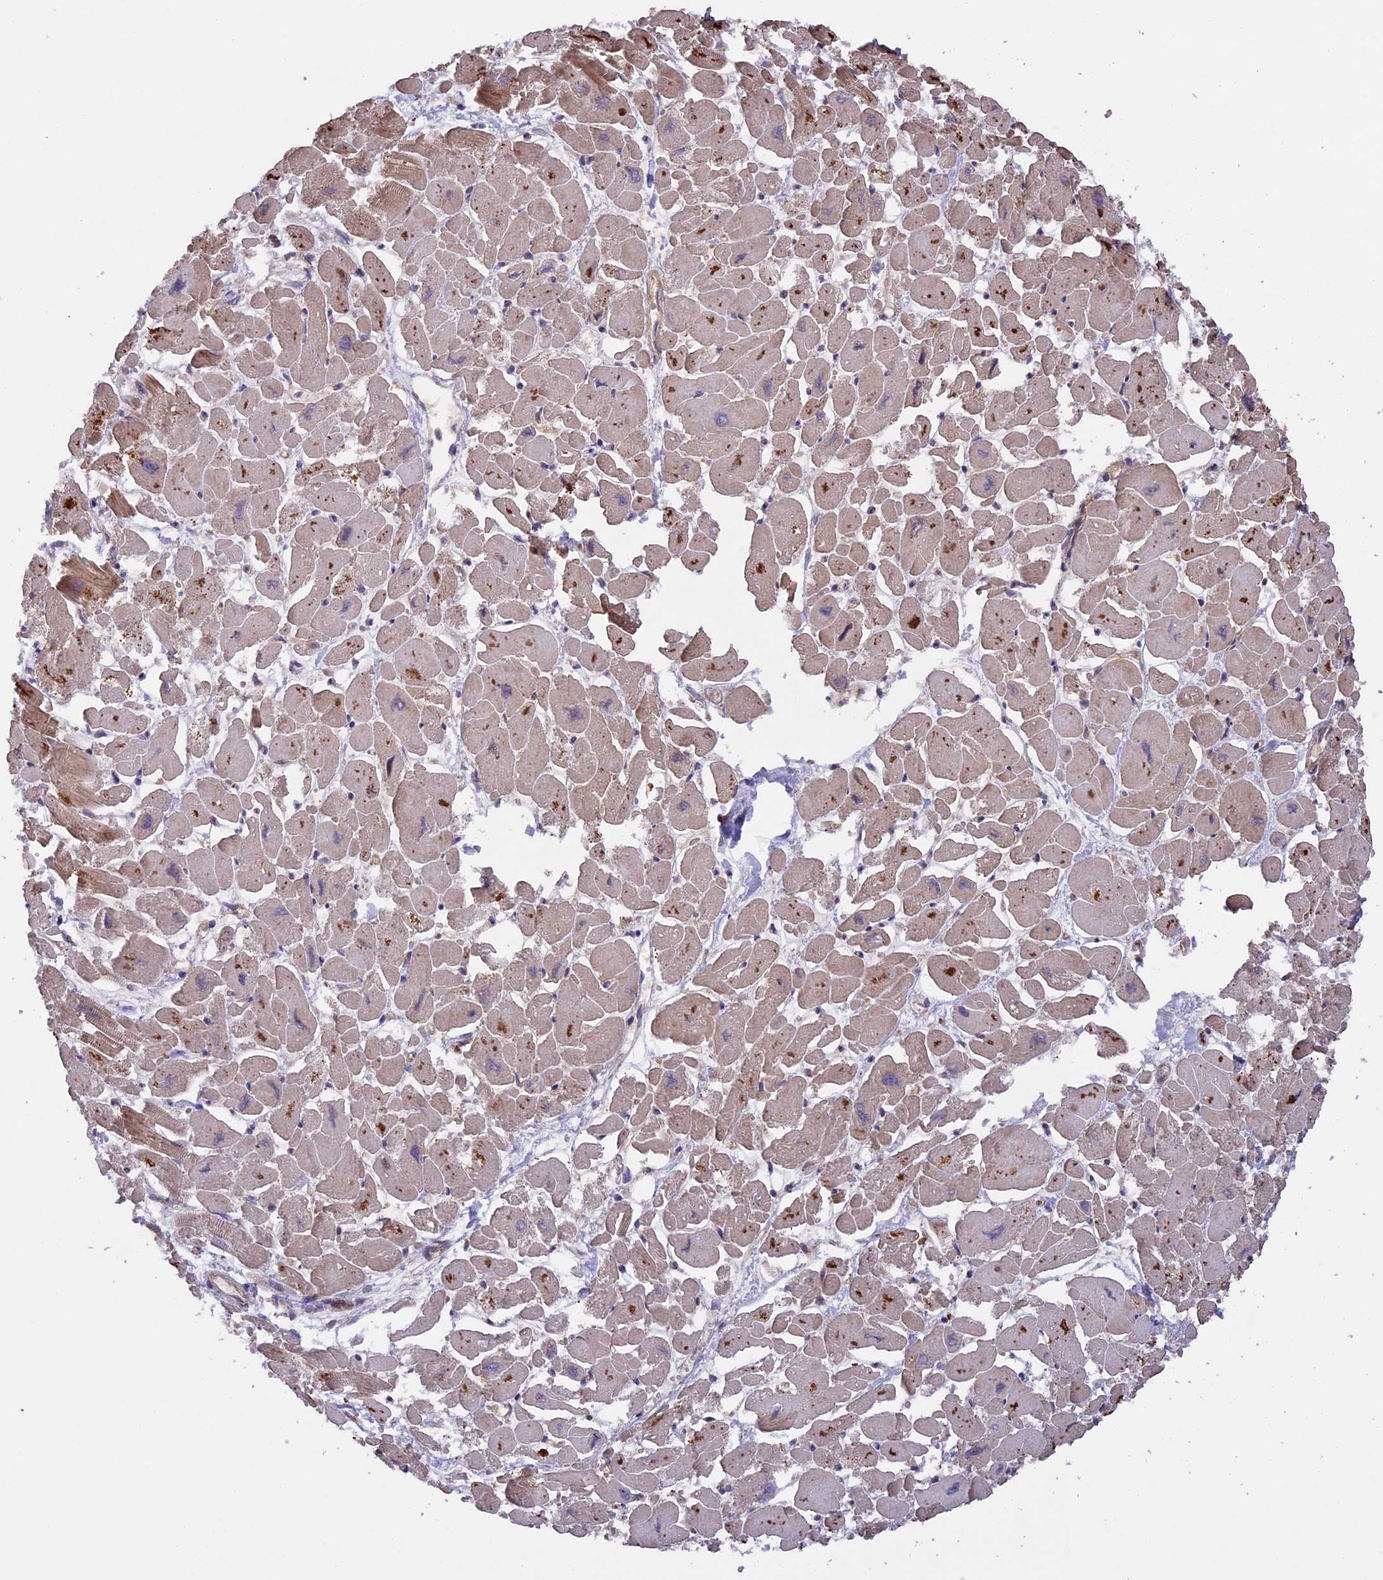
{"staining": {"intensity": "weak", "quantity": ">75%", "location": "cytoplasmic/membranous"}, "tissue": "heart muscle", "cell_type": "Cardiomyocytes", "image_type": "normal", "snomed": [{"axis": "morphology", "description": "Normal tissue, NOS"}, {"axis": "topography", "description": "Heart"}], "caption": "Human heart muscle stained with a protein marker displays weak staining in cardiomyocytes.", "gene": "GAS8", "patient": {"sex": "male", "age": 54}}